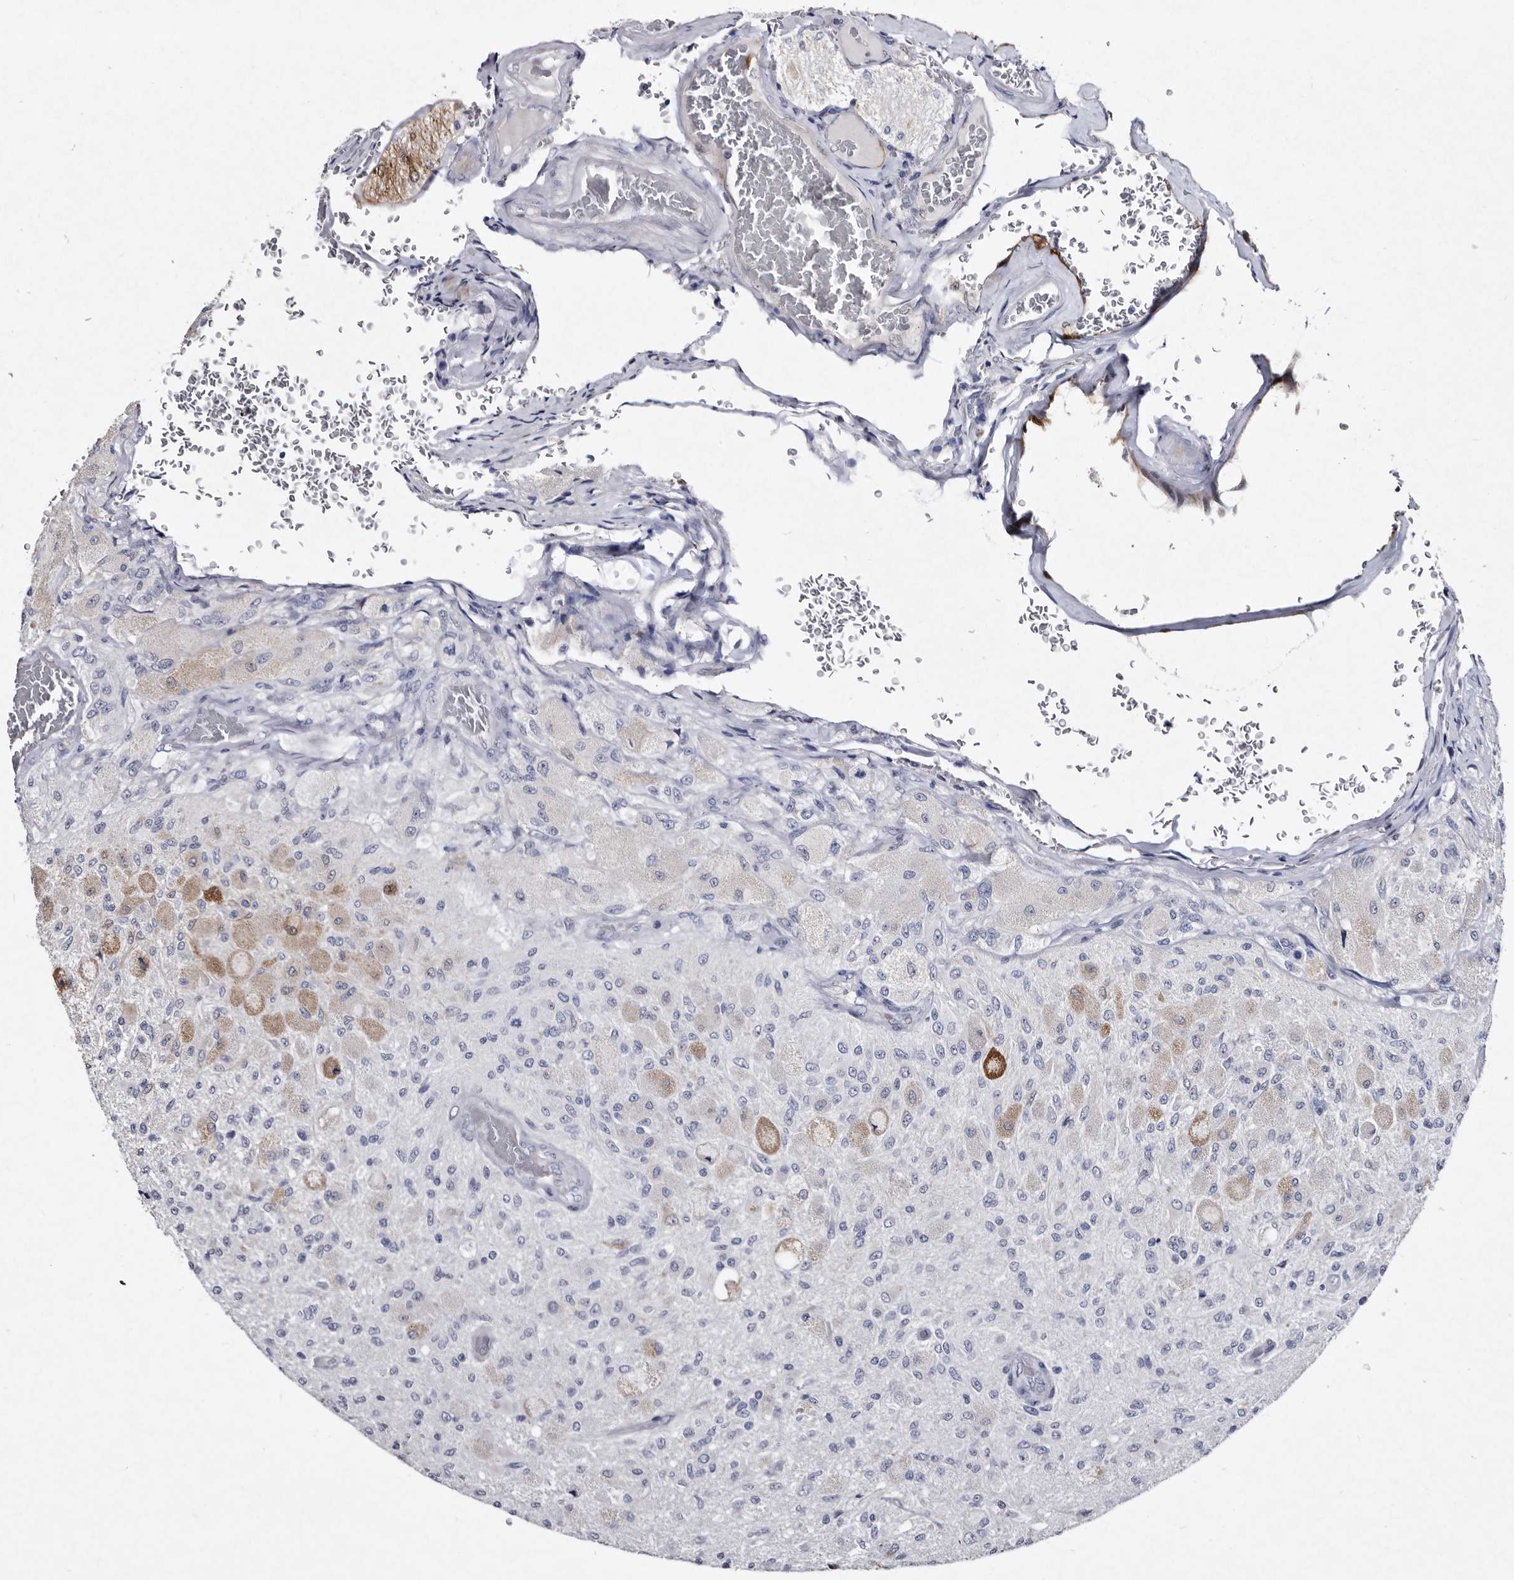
{"staining": {"intensity": "negative", "quantity": "none", "location": "none"}, "tissue": "glioma", "cell_type": "Tumor cells", "image_type": "cancer", "snomed": [{"axis": "morphology", "description": "Normal tissue, NOS"}, {"axis": "morphology", "description": "Glioma, malignant, High grade"}, {"axis": "topography", "description": "Cerebral cortex"}], "caption": "Immunohistochemistry (IHC) of glioma demonstrates no positivity in tumor cells.", "gene": "SERPINB8", "patient": {"sex": "male", "age": 77}}